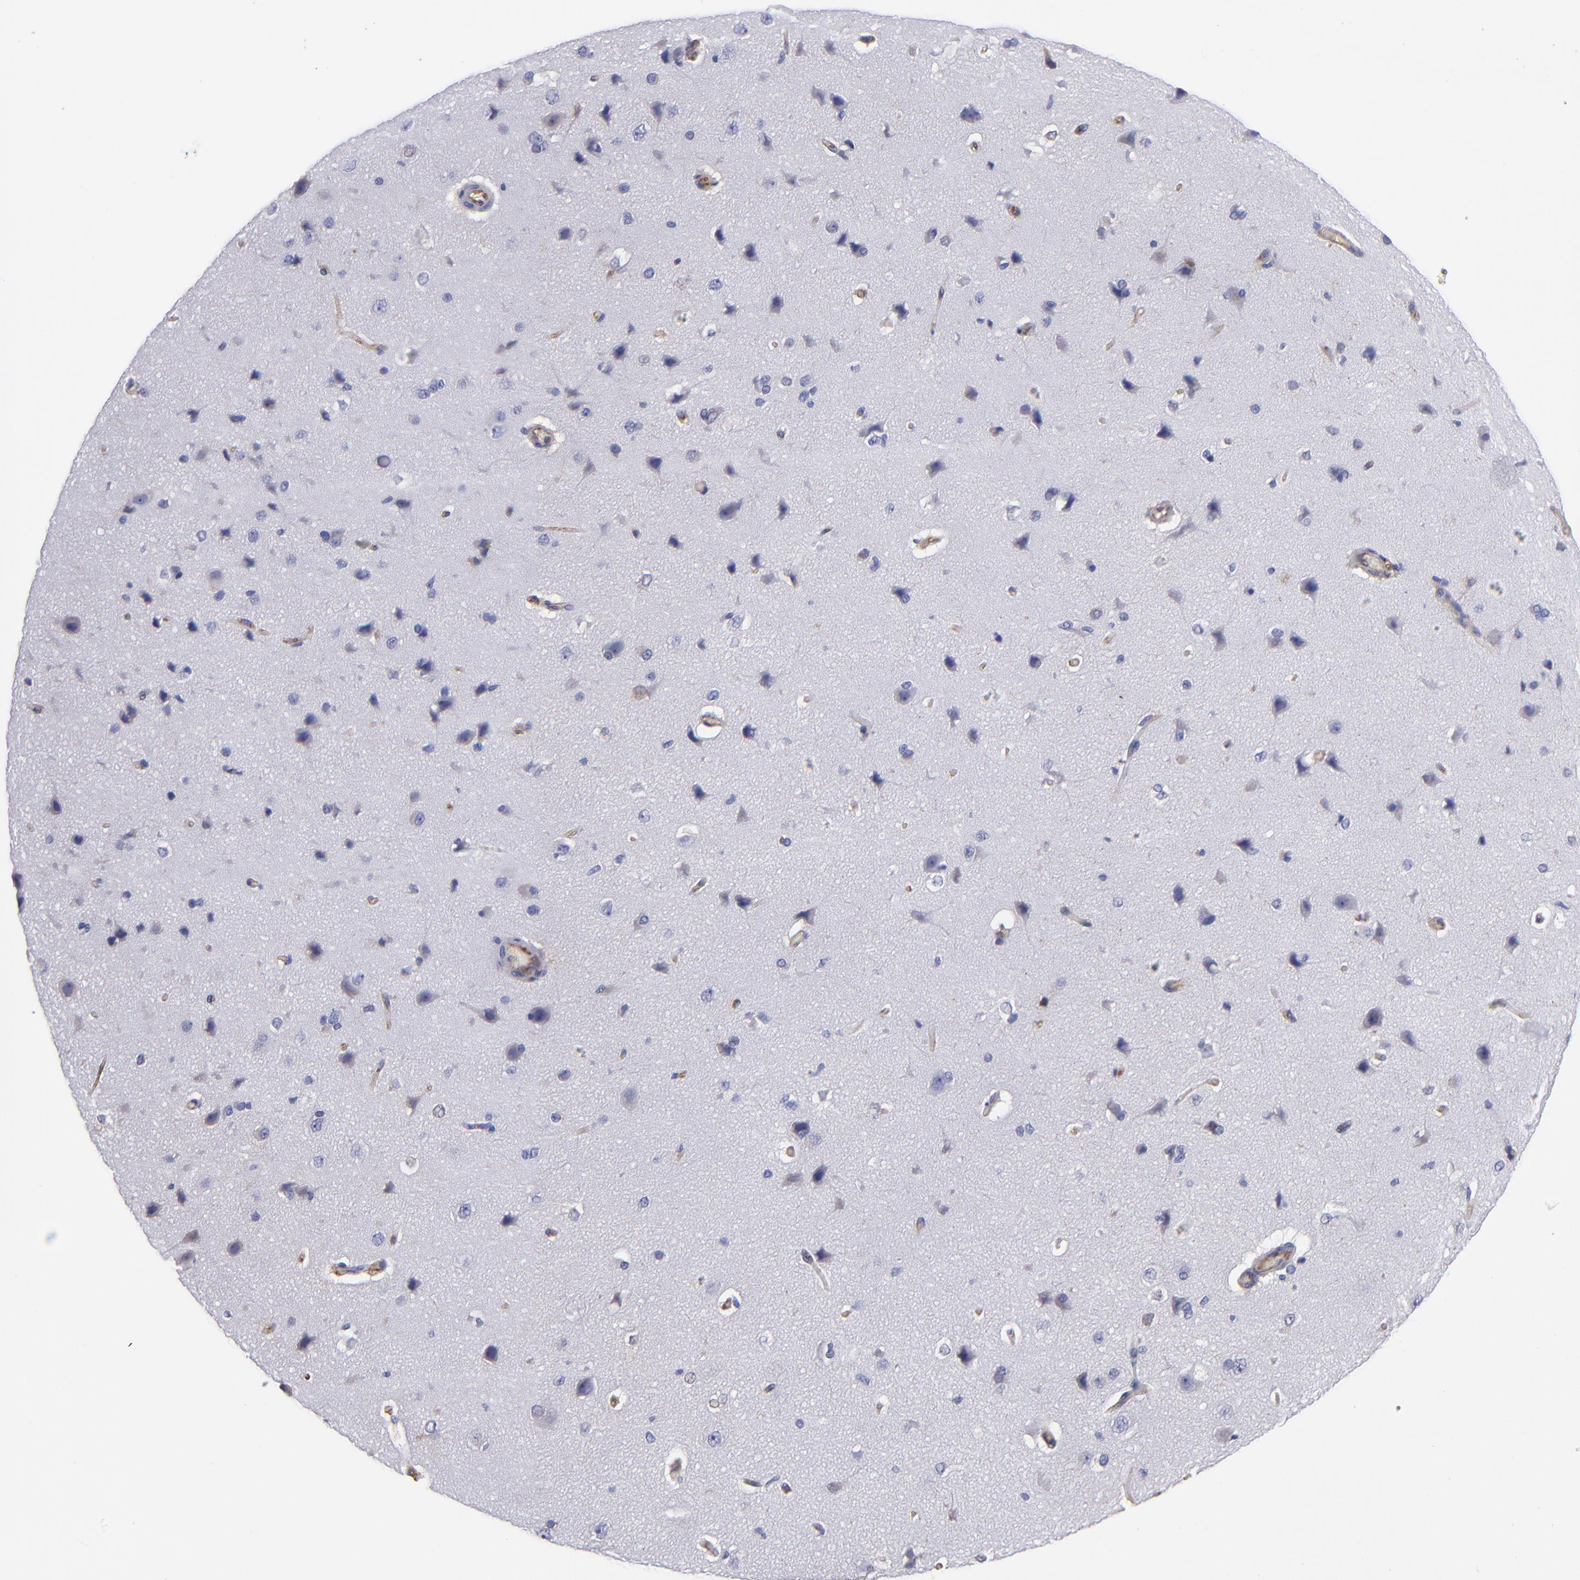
{"staining": {"intensity": "weak", "quantity": ">75%", "location": "cytoplasmic/membranous"}, "tissue": "cerebral cortex", "cell_type": "Endothelial cells", "image_type": "normal", "snomed": [{"axis": "morphology", "description": "Normal tissue, NOS"}, {"axis": "topography", "description": "Cerebral cortex"}], "caption": "Brown immunohistochemical staining in unremarkable human cerebral cortex exhibits weak cytoplasmic/membranous staining in about >75% of endothelial cells. (Brightfield microscopy of DAB IHC at high magnification).", "gene": "MVP", "patient": {"sex": "female", "age": 45}}